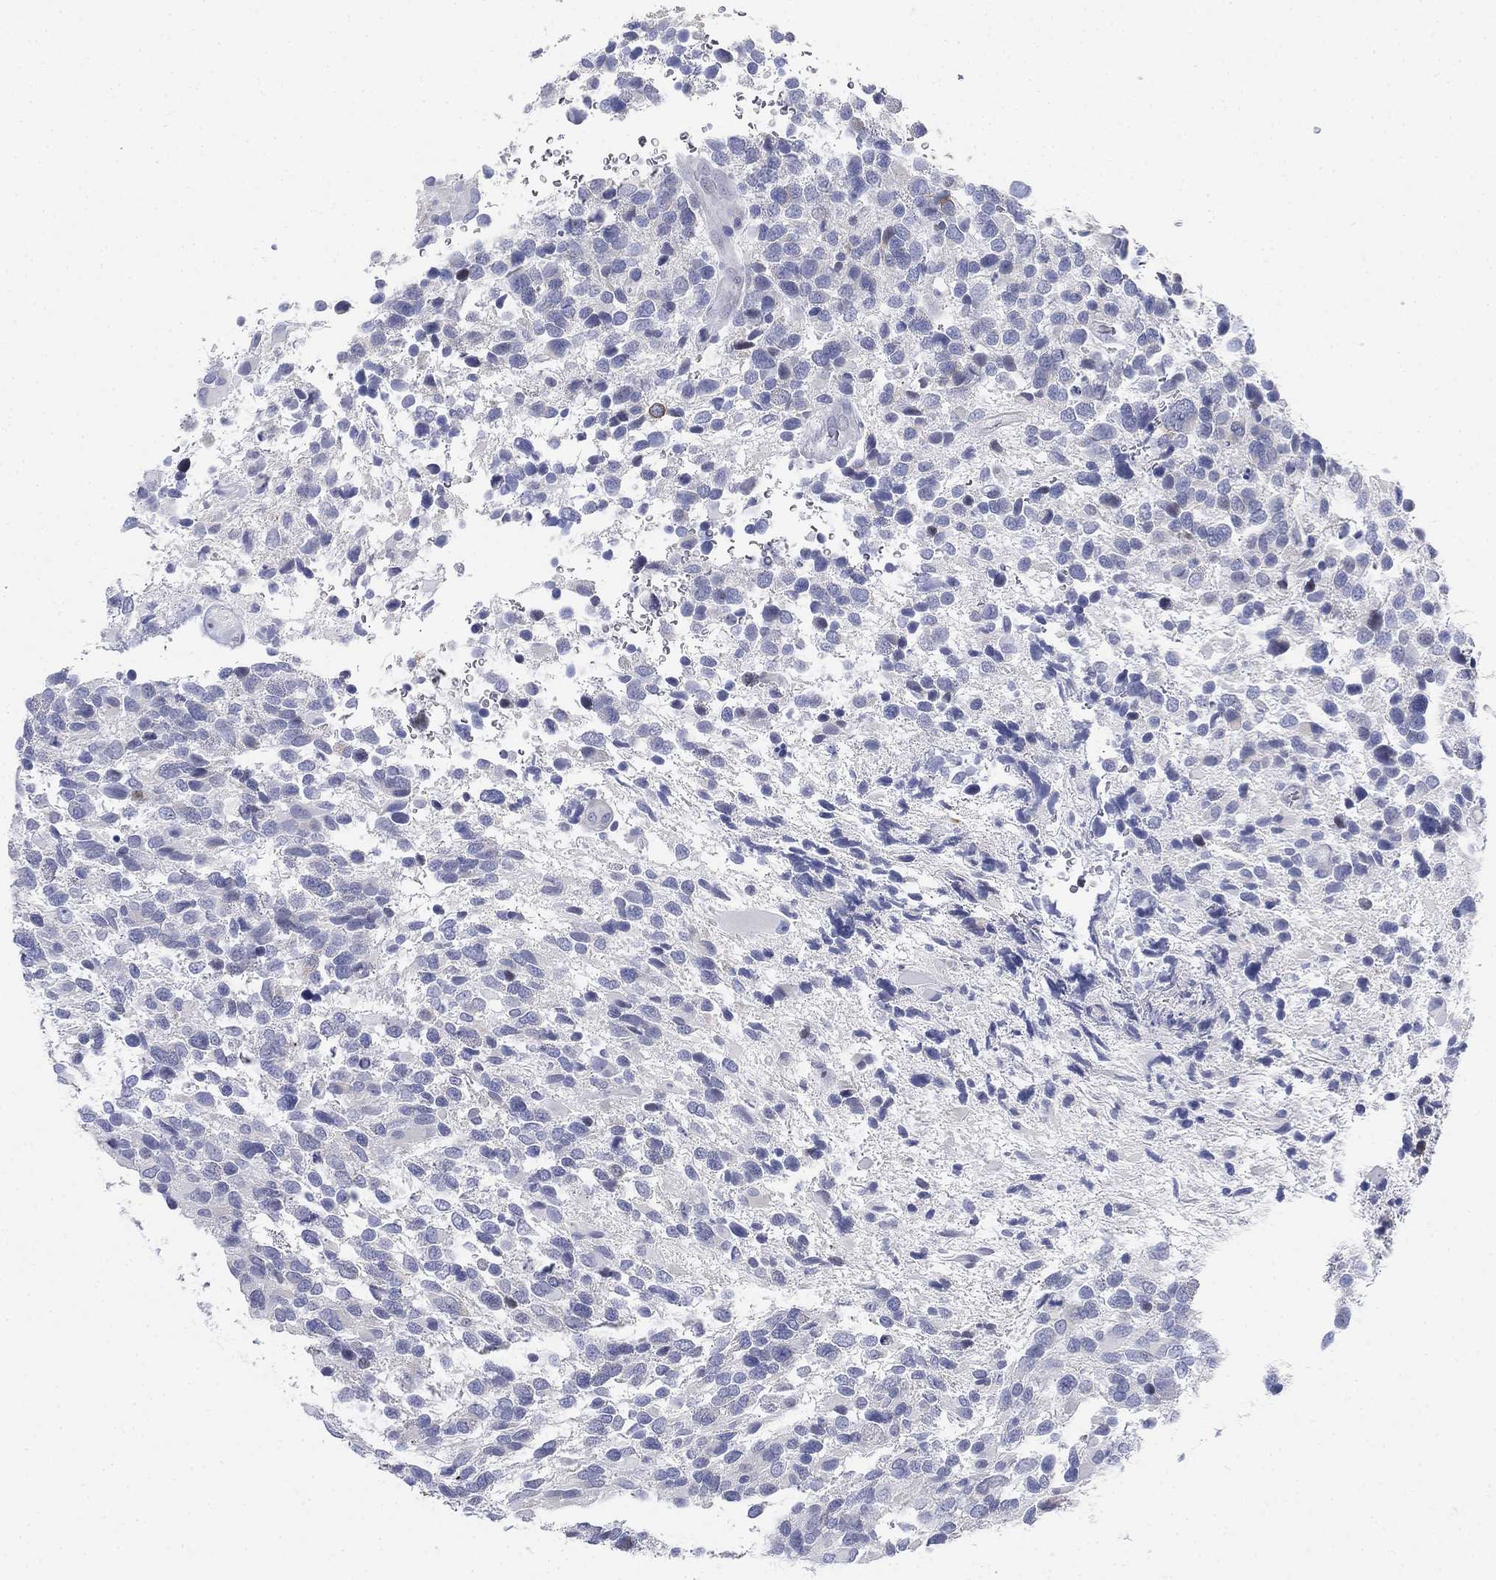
{"staining": {"intensity": "negative", "quantity": "none", "location": "none"}, "tissue": "glioma", "cell_type": "Tumor cells", "image_type": "cancer", "snomed": [{"axis": "morphology", "description": "Glioma, malignant, Low grade"}, {"axis": "topography", "description": "Brain"}], "caption": "Glioma was stained to show a protein in brown. There is no significant positivity in tumor cells. (Brightfield microscopy of DAB immunohistochemistry at high magnification).", "gene": "GCNA", "patient": {"sex": "female", "age": 32}}